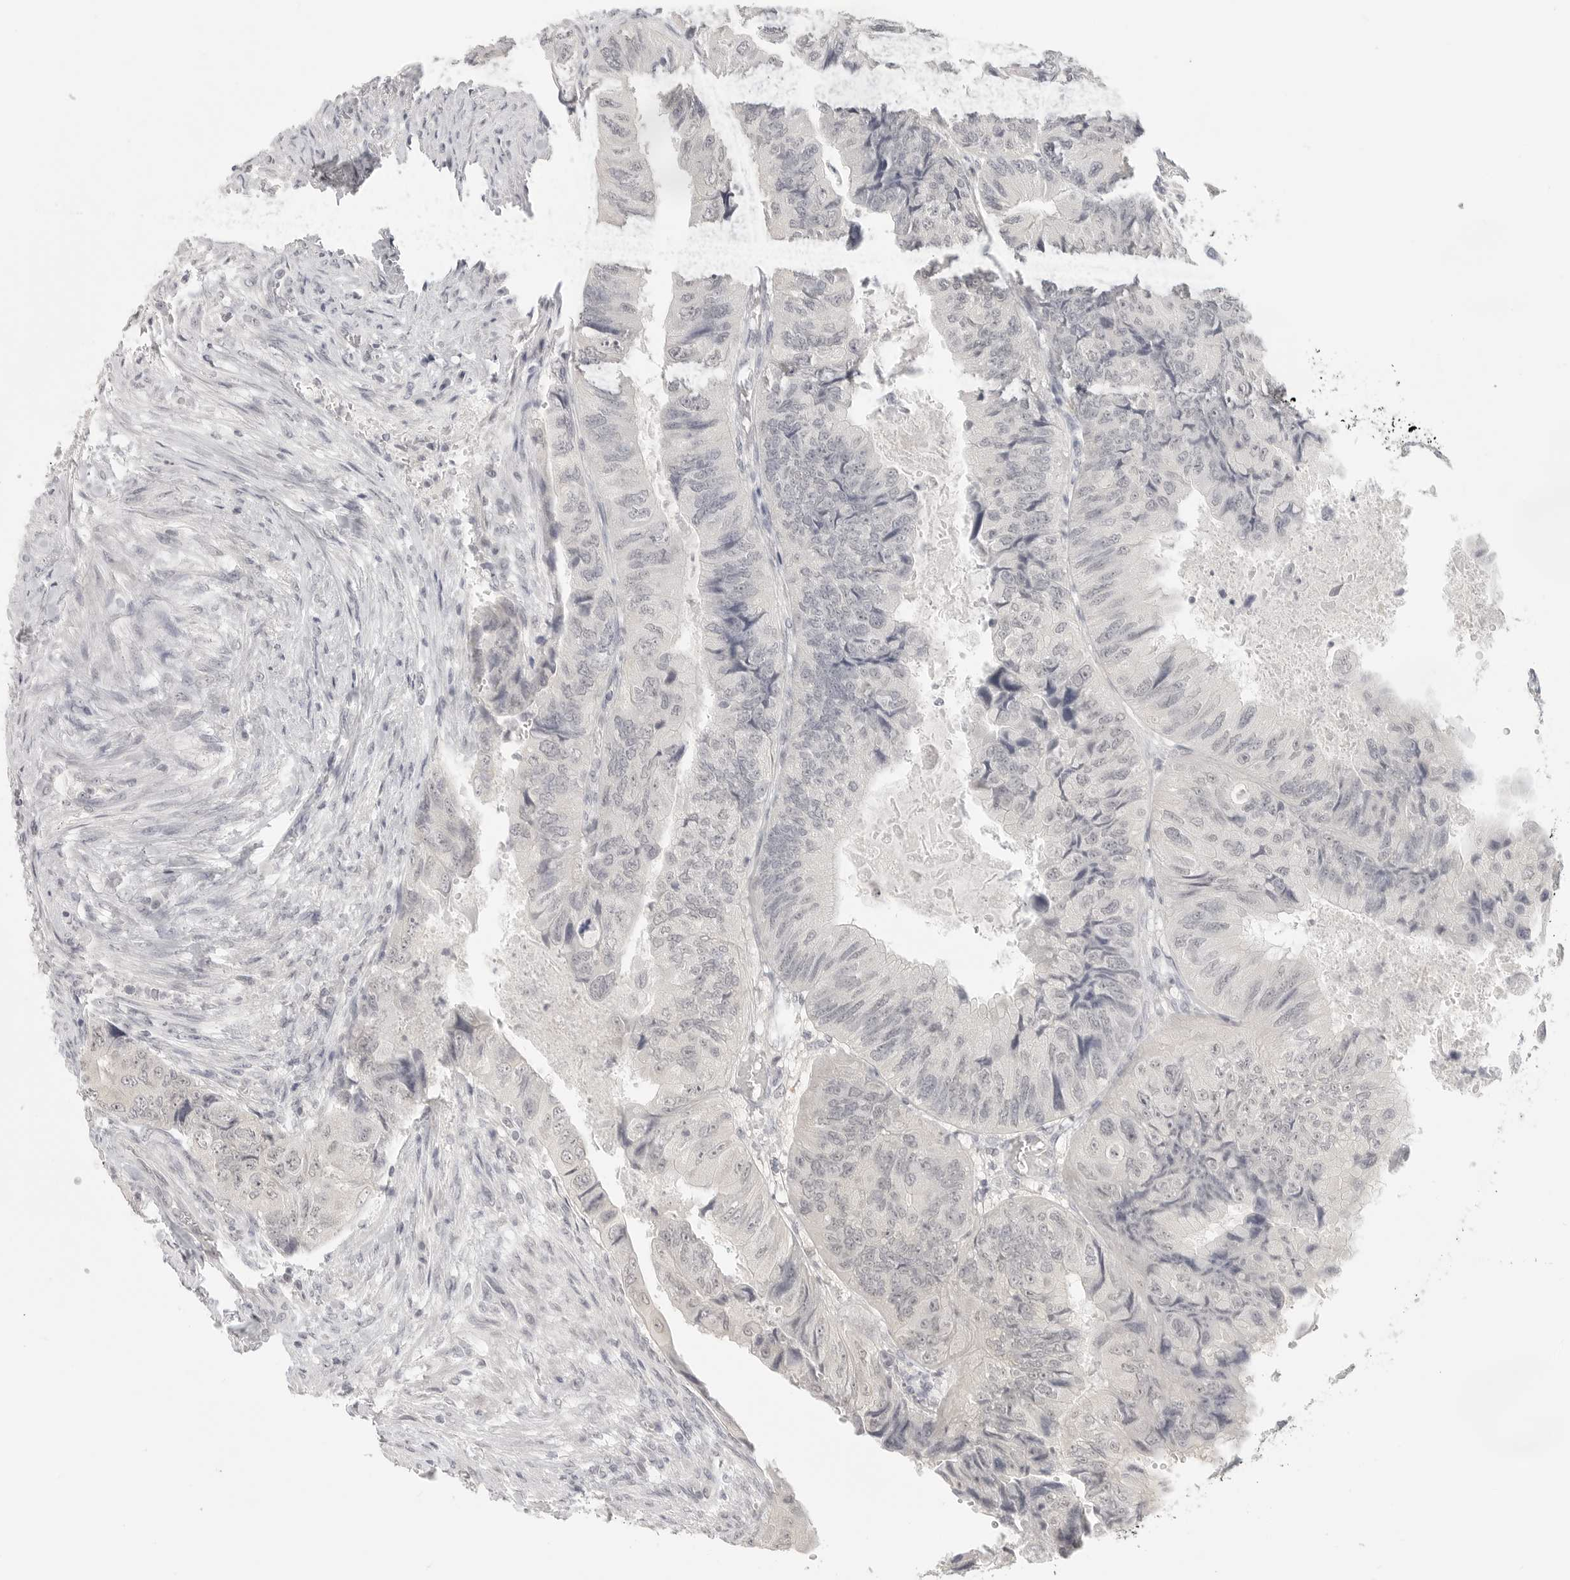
{"staining": {"intensity": "negative", "quantity": "none", "location": "none"}, "tissue": "colorectal cancer", "cell_type": "Tumor cells", "image_type": "cancer", "snomed": [{"axis": "morphology", "description": "Adenocarcinoma, NOS"}, {"axis": "topography", "description": "Rectum"}], "caption": "This is a photomicrograph of IHC staining of adenocarcinoma (colorectal), which shows no staining in tumor cells.", "gene": "KLK11", "patient": {"sex": "male", "age": 63}}